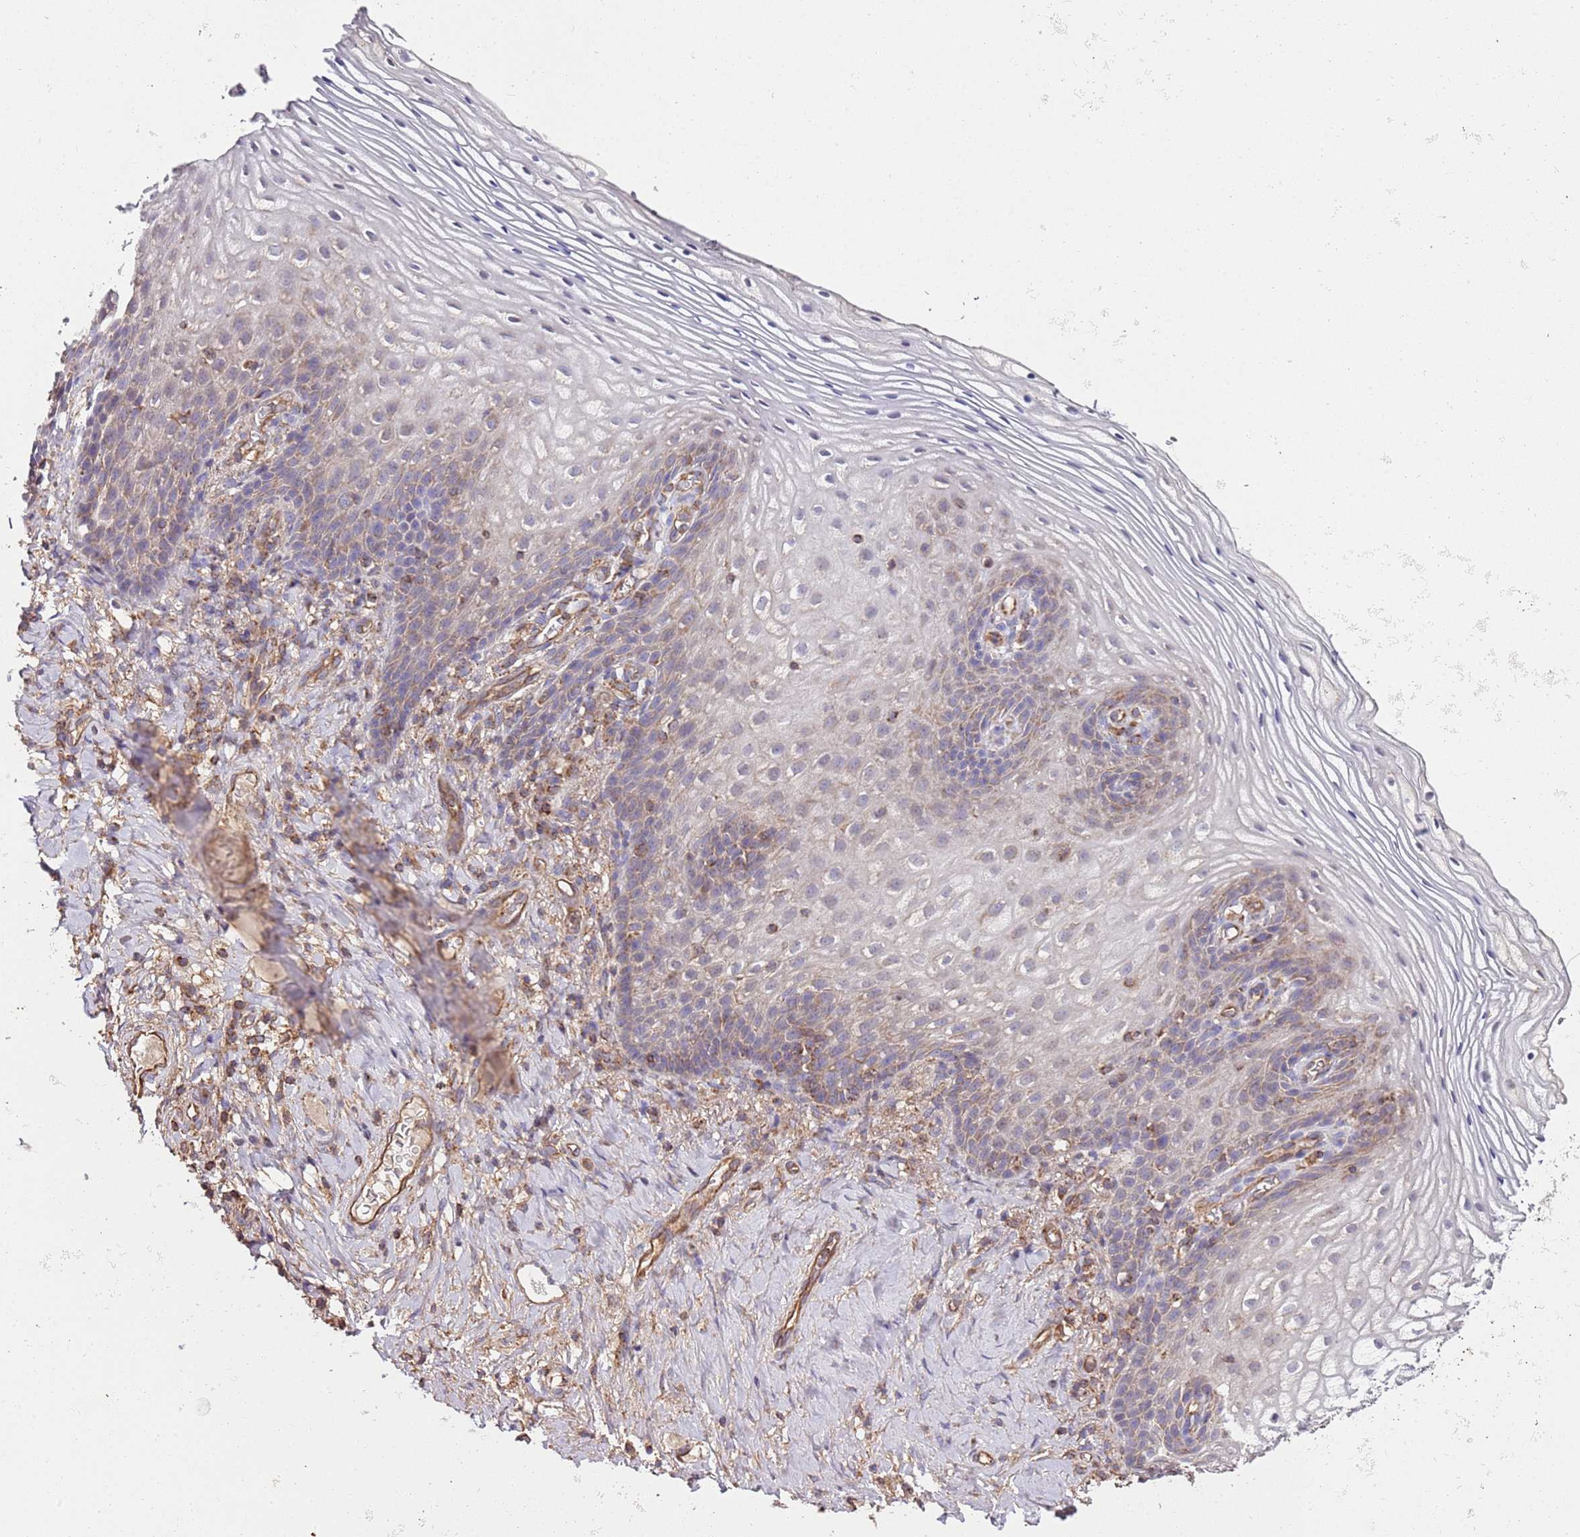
{"staining": {"intensity": "weak", "quantity": "<25%", "location": "cytoplasmic/membranous"}, "tissue": "vagina", "cell_type": "Squamous epithelial cells", "image_type": "normal", "snomed": [{"axis": "morphology", "description": "Normal tissue, NOS"}, {"axis": "topography", "description": "Vagina"}], "caption": "This is an immunohistochemistry photomicrograph of normal vagina. There is no expression in squamous epithelial cells.", "gene": "RMND5A", "patient": {"sex": "female", "age": 60}}